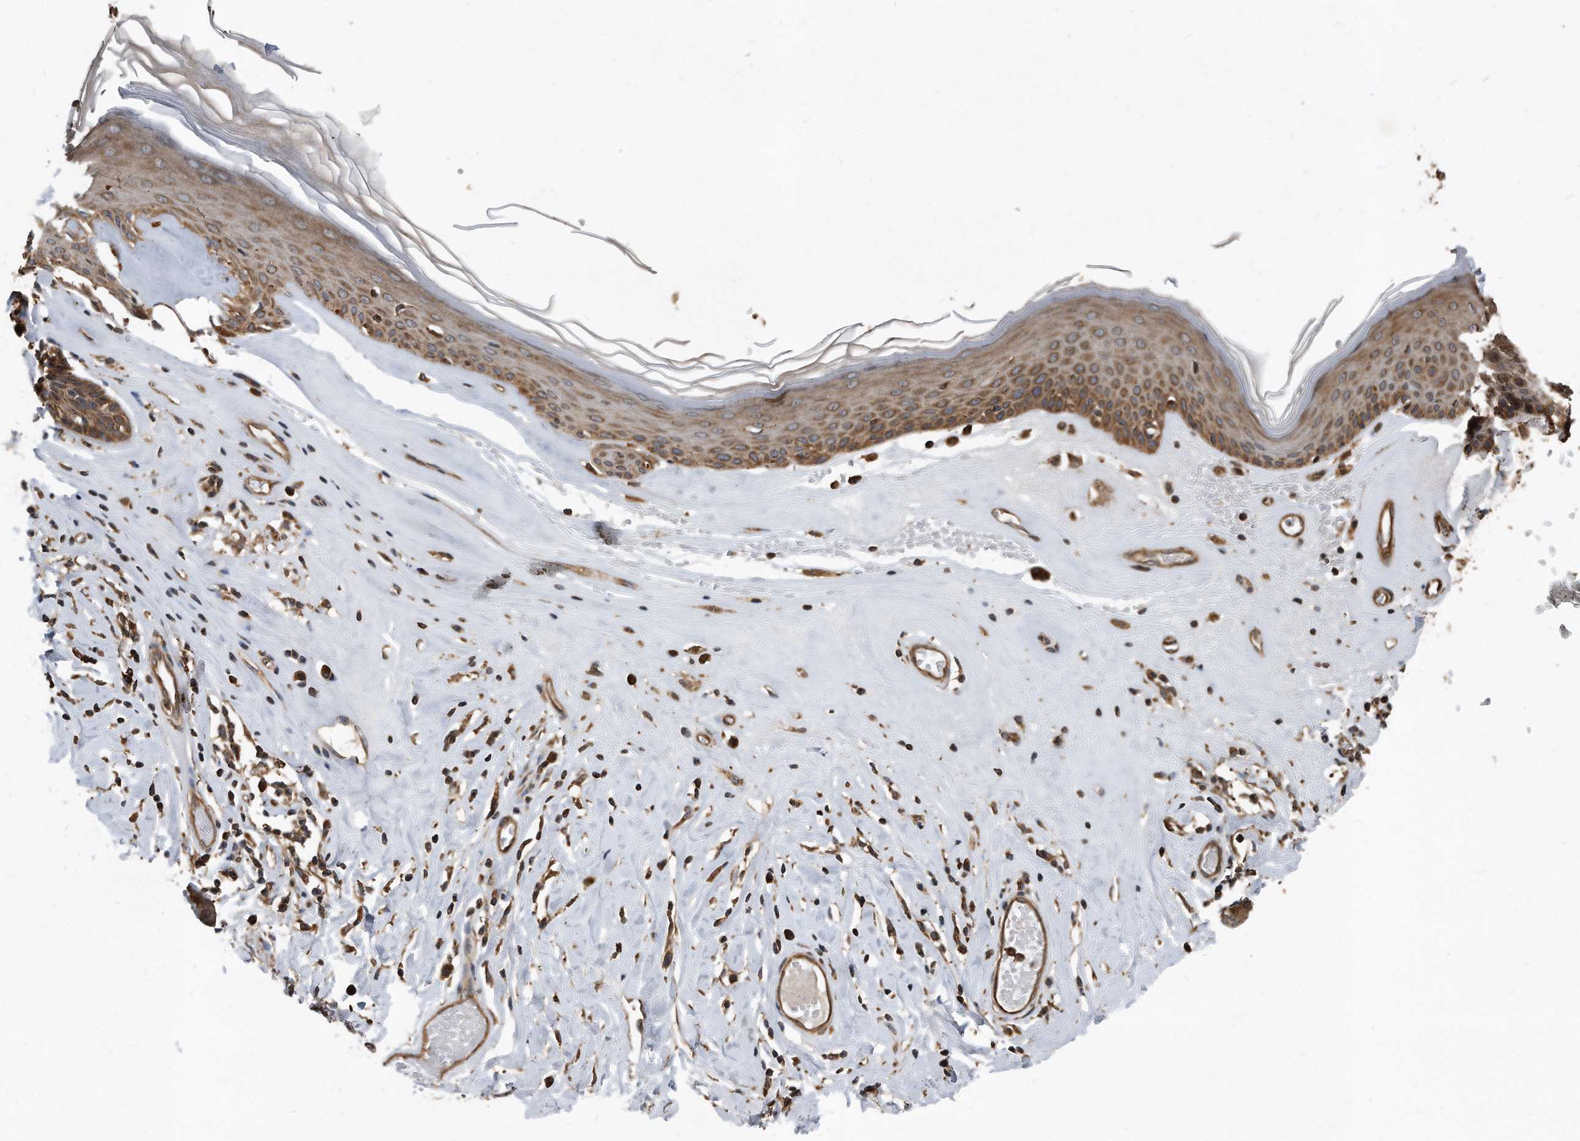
{"staining": {"intensity": "moderate", "quantity": ">75%", "location": "cytoplasmic/membranous"}, "tissue": "skin", "cell_type": "Epidermal cells", "image_type": "normal", "snomed": [{"axis": "morphology", "description": "Normal tissue, NOS"}, {"axis": "morphology", "description": "Inflammation, NOS"}, {"axis": "topography", "description": "Vulva"}], "caption": "Protein staining of unremarkable skin shows moderate cytoplasmic/membranous positivity in approximately >75% of epidermal cells. (IHC, brightfield microscopy, high magnification).", "gene": "FAM136A", "patient": {"sex": "female", "age": 84}}